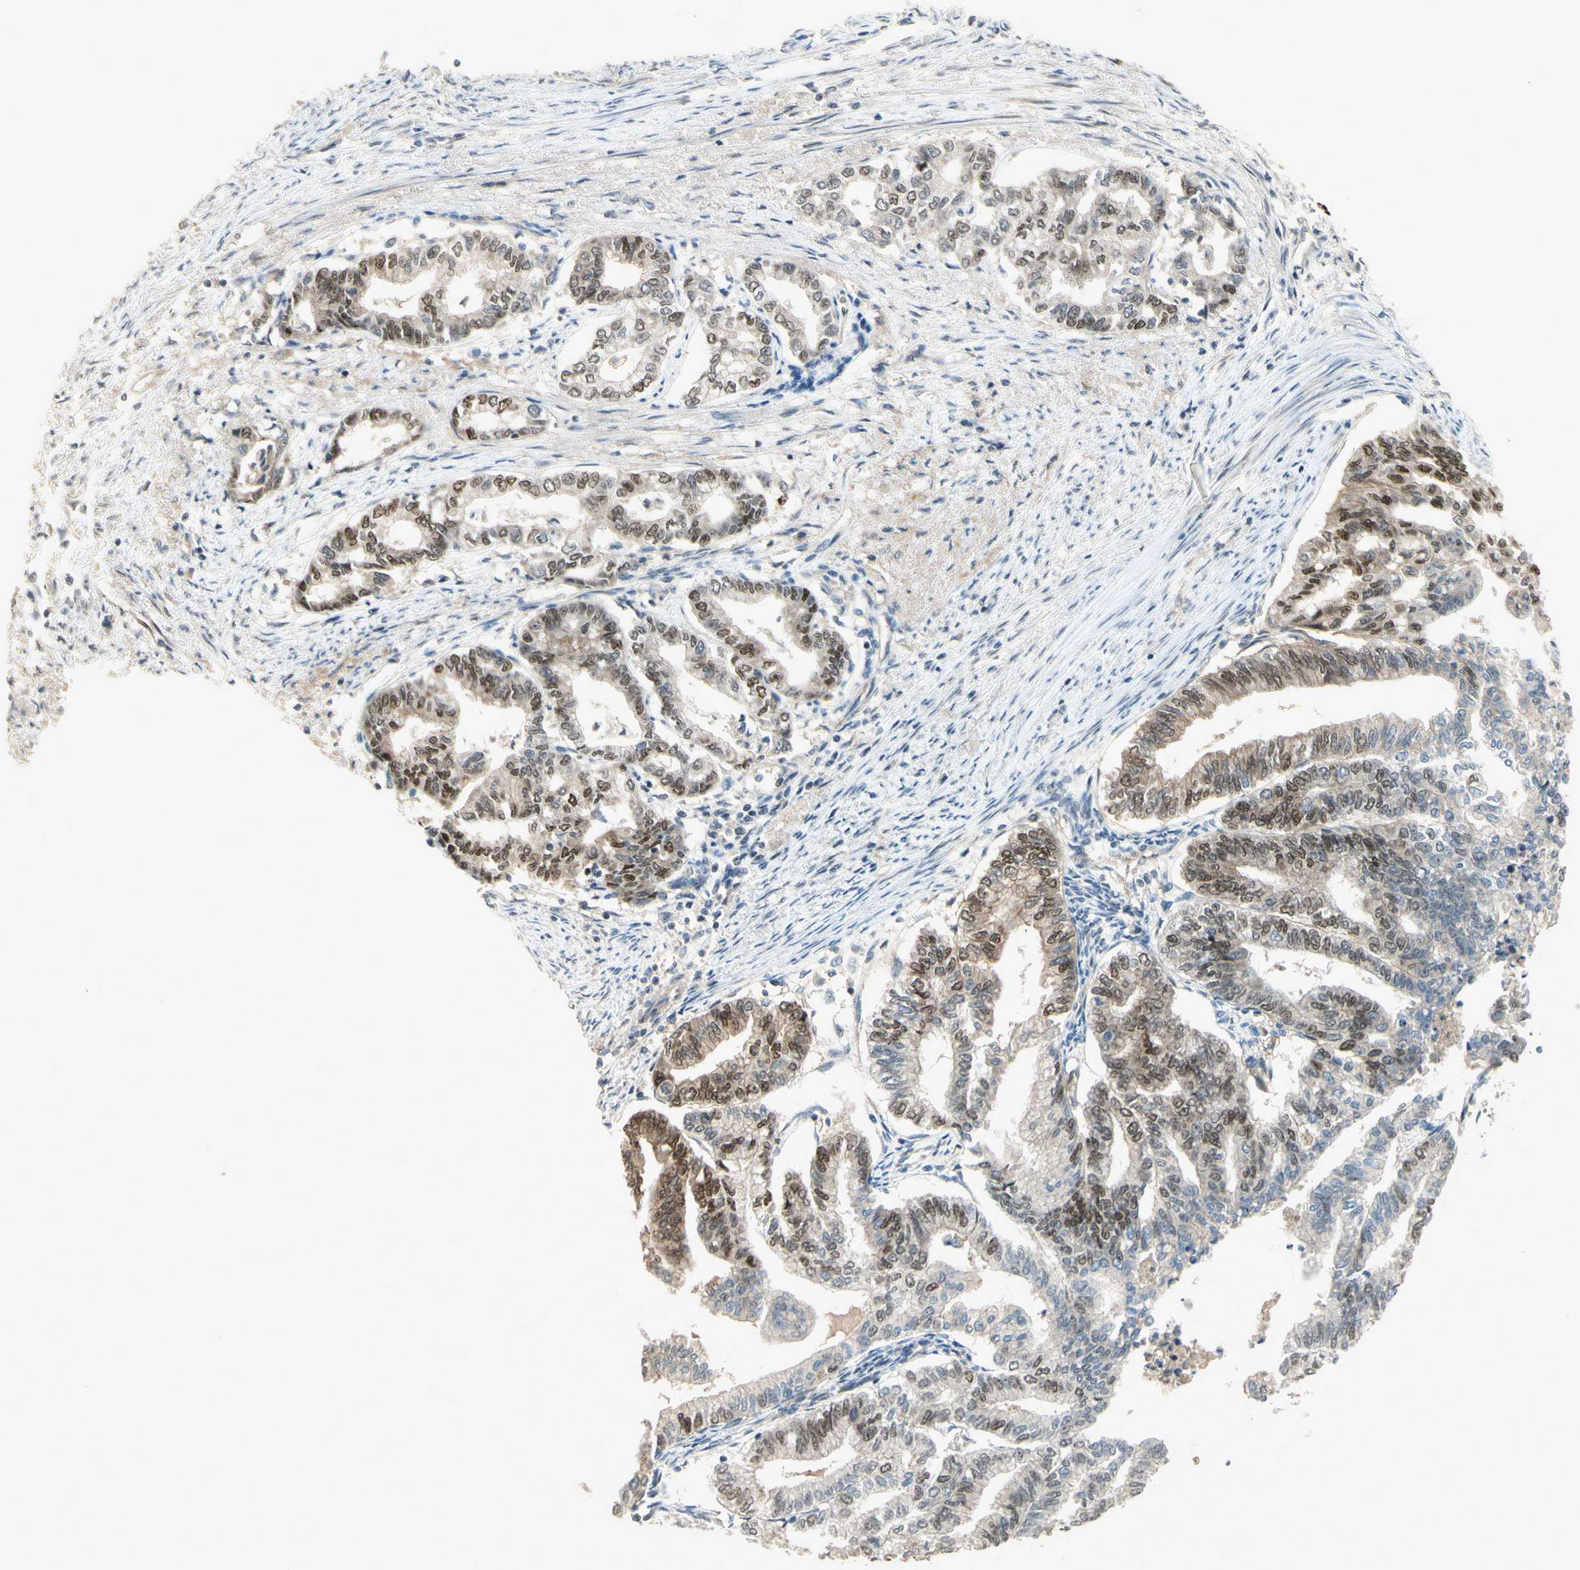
{"staining": {"intensity": "moderate", "quantity": ">75%", "location": "cytoplasmic/membranous,nuclear"}, "tissue": "endometrial cancer", "cell_type": "Tumor cells", "image_type": "cancer", "snomed": [{"axis": "morphology", "description": "Adenocarcinoma, NOS"}, {"axis": "topography", "description": "Endometrium"}], "caption": "Endometrial cancer (adenocarcinoma) stained for a protein reveals moderate cytoplasmic/membranous and nuclear positivity in tumor cells.", "gene": "NFYA", "patient": {"sex": "female", "age": 79}}